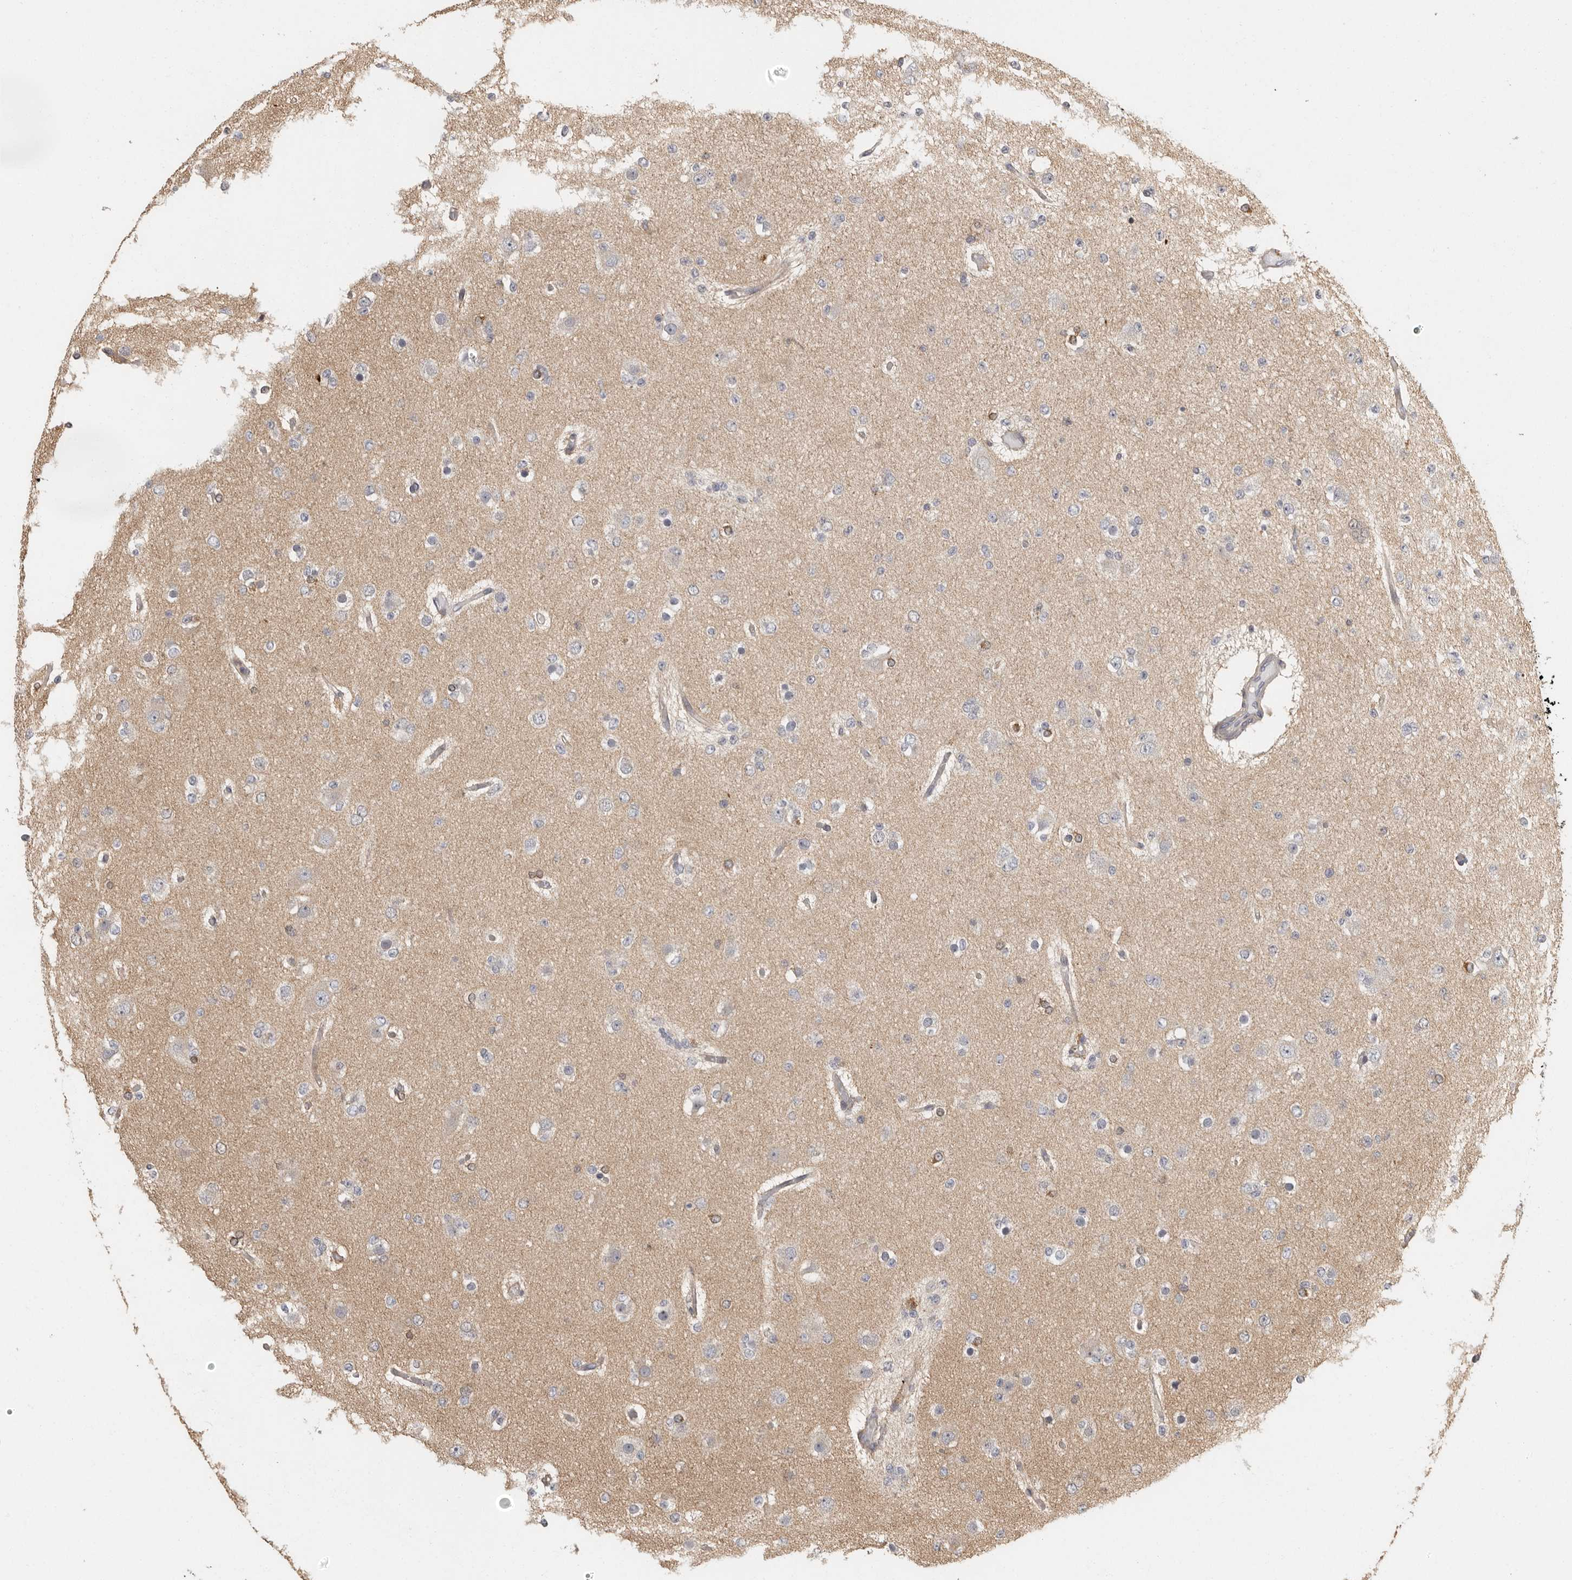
{"staining": {"intensity": "negative", "quantity": "none", "location": "none"}, "tissue": "glioma", "cell_type": "Tumor cells", "image_type": "cancer", "snomed": [{"axis": "morphology", "description": "Glioma, malignant, Low grade"}, {"axis": "topography", "description": "Brain"}], "caption": "The image reveals no staining of tumor cells in malignant low-grade glioma.", "gene": "SWT1", "patient": {"sex": "female", "age": 22}}